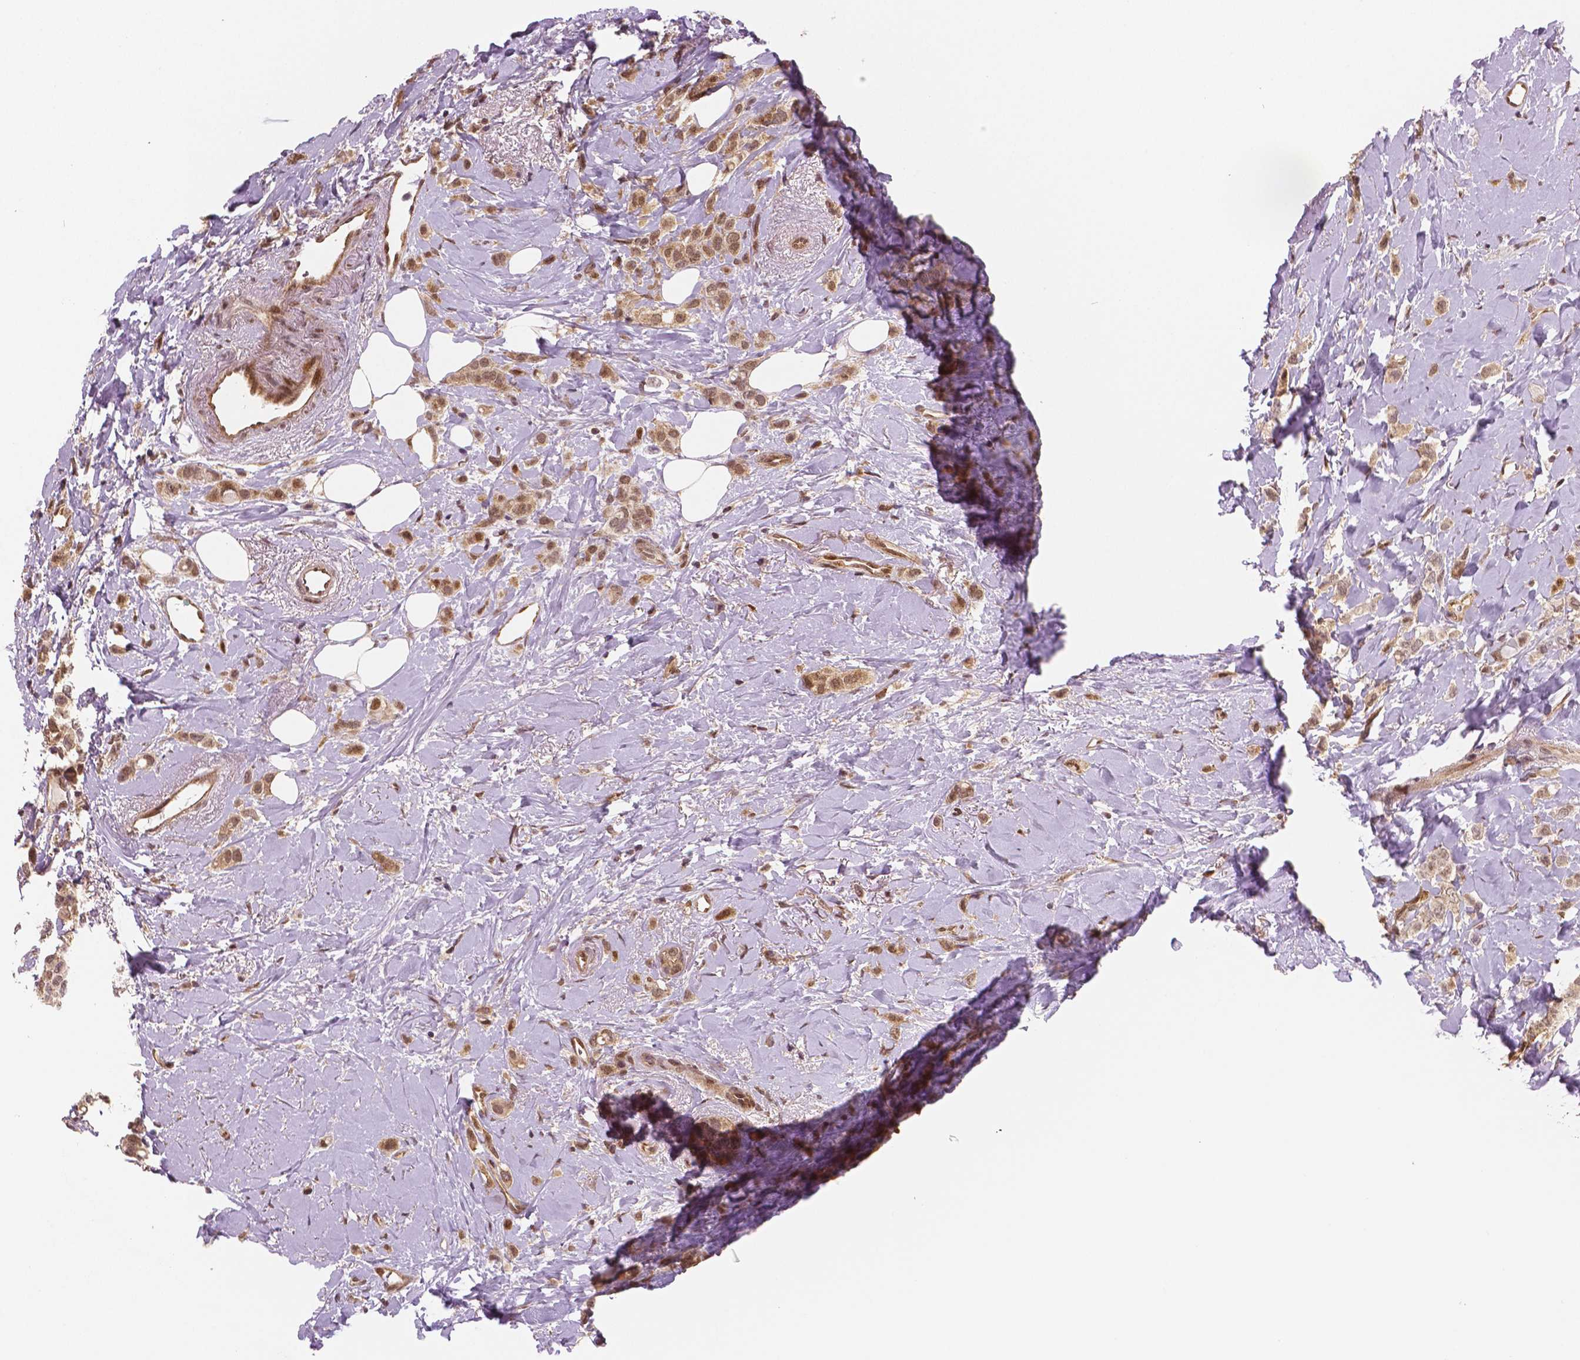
{"staining": {"intensity": "moderate", "quantity": ">75%", "location": "cytoplasmic/membranous,nuclear"}, "tissue": "breast cancer", "cell_type": "Tumor cells", "image_type": "cancer", "snomed": [{"axis": "morphology", "description": "Lobular carcinoma"}, {"axis": "topography", "description": "Breast"}], "caption": "This photomicrograph displays immunohistochemistry staining of breast lobular carcinoma, with medium moderate cytoplasmic/membranous and nuclear staining in about >75% of tumor cells.", "gene": "STAT3", "patient": {"sex": "female", "age": 66}}